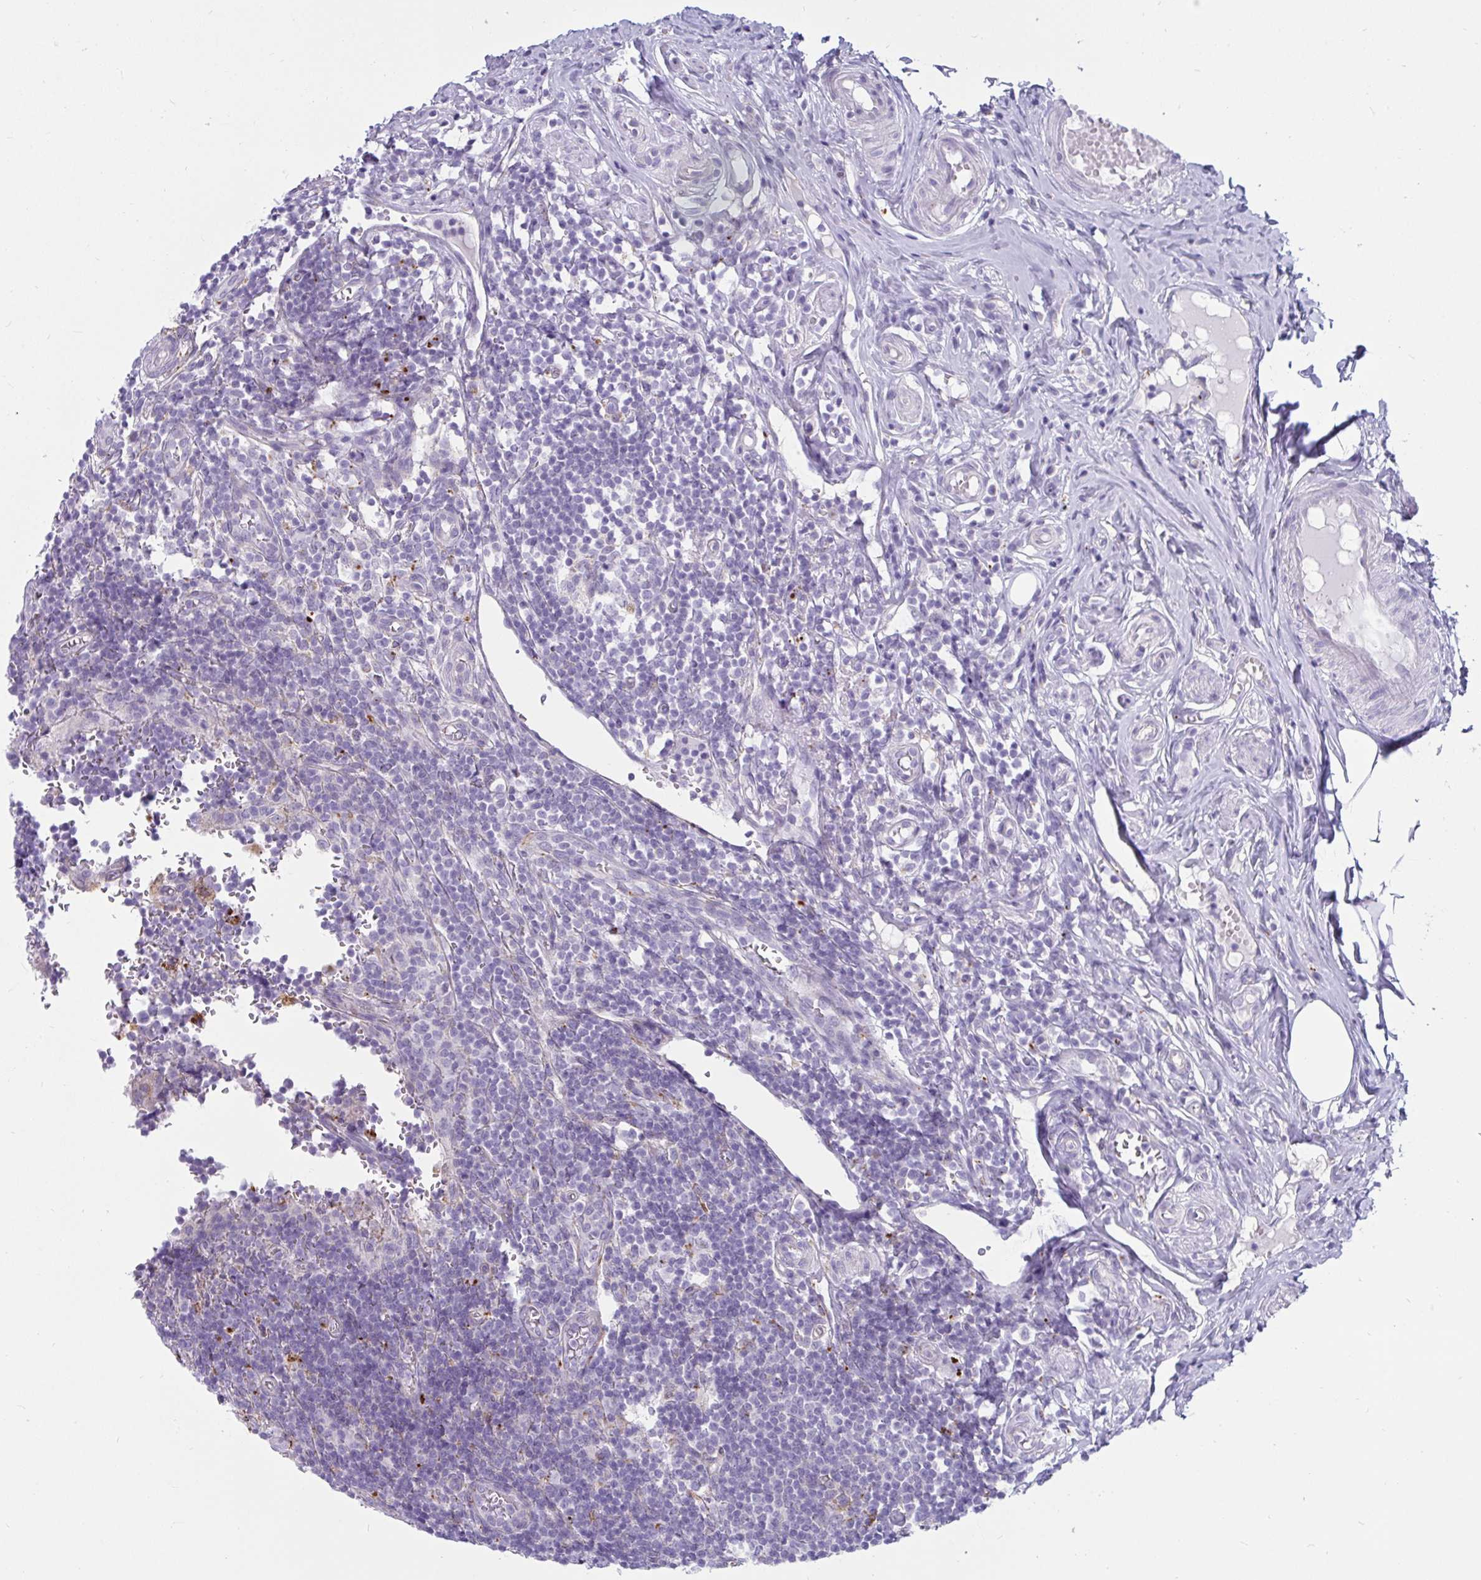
{"staining": {"intensity": "negative", "quantity": "none", "location": "none"}, "tissue": "appendix", "cell_type": "Glandular cells", "image_type": "normal", "snomed": [{"axis": "morphology", "description": "Normal tissue, NOS"}, {"axis": "topography", "description": "Appendix"}], "caption": "This is an immunohistochemistry photomicrograph of unremarkable human appendix. There is no positivity in glandular cells.", "gene": "CTSZ", "patient": {"sex": "male", "age": 18}}